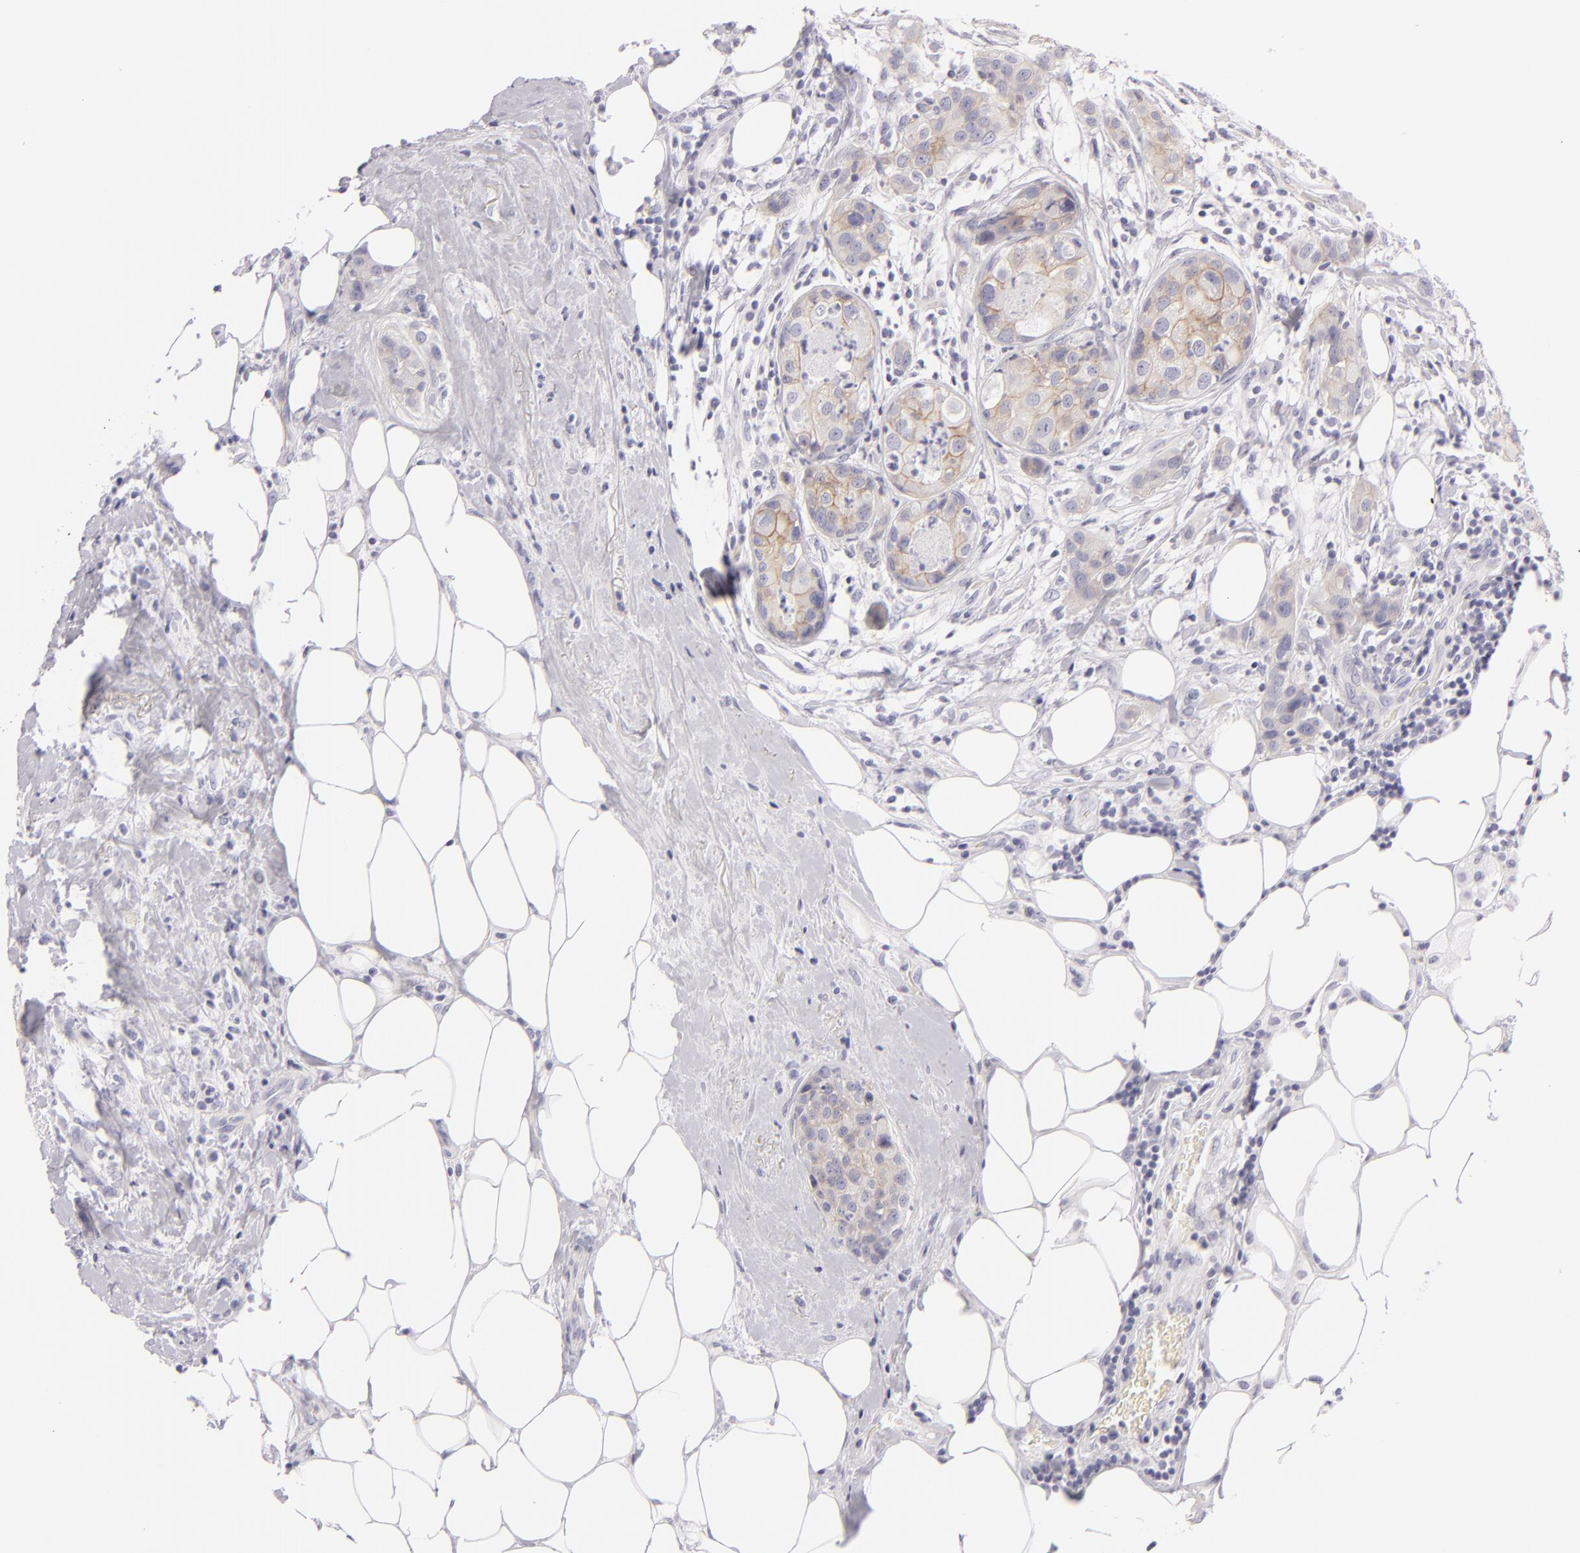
{"staining": {"intensity": "weak", "quantity": "25%-75%", "location": "cytoplasmic/membranous"}, "tissue": "breast cancer", "cell_type": "Tumor cells", "image_type": "cancer", "snomed": [{"axis": "morphology", "description": "Duct carcinoma"}, {"axis": "topography", "description": "Breast"}], "caption": "Protein analysis of breast cancer (intraductal carcinoma) tissue reveals weak cytoplasmic/membranous positivity in about 25%-75% of tumor cells.", "gene": "DLG4", "patient": {"sex": "female", "age": 45}}